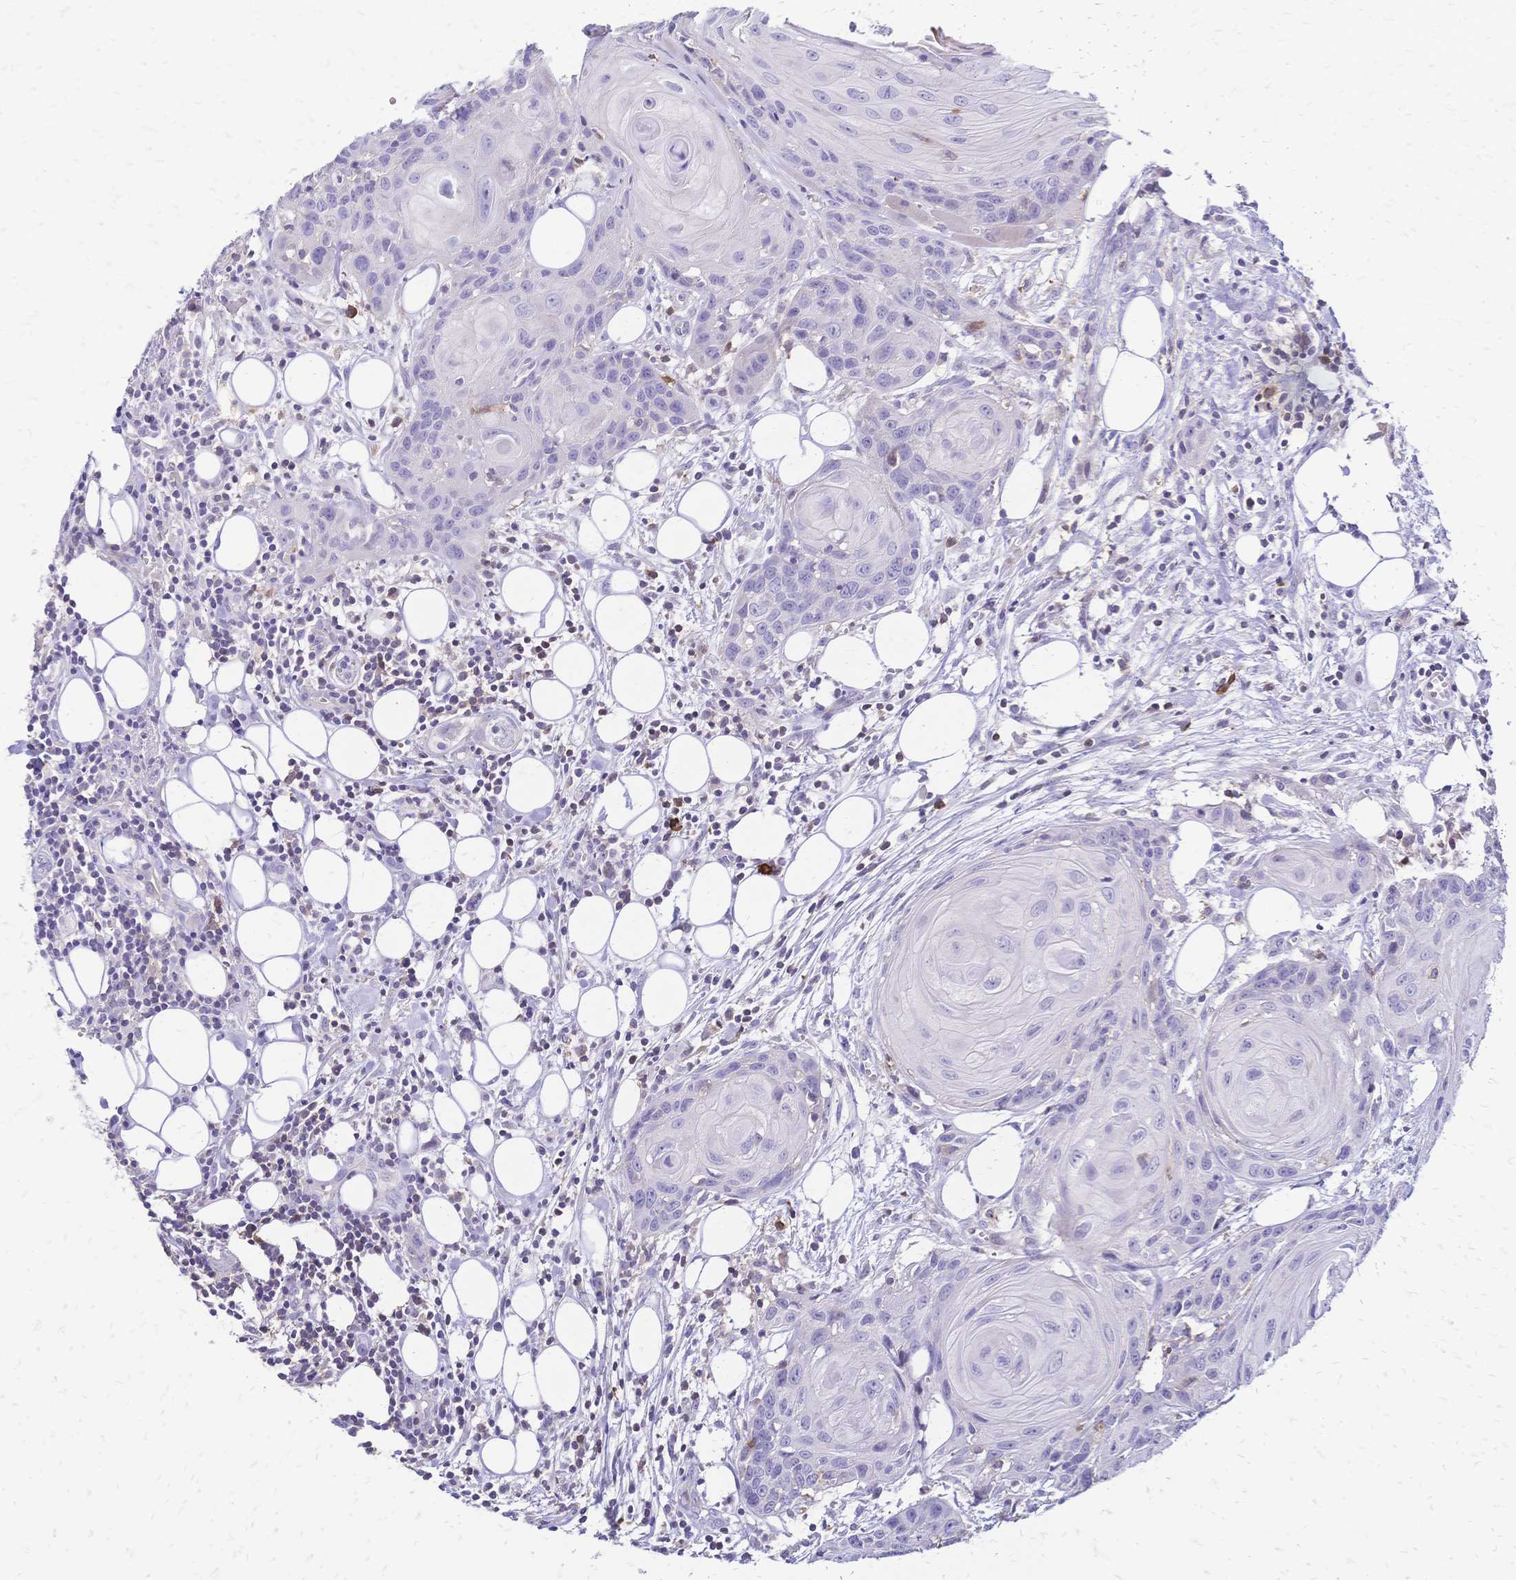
{"staining": {"intensity": "negative", "quantity": "none", "location": "none"}, "tissue": "head and neck cancer", "cell_type": "Tumor cells", "image_type": "cancer", "snomed": [{"axis": "morphology", "description": "Squamous cell carcinoma, NOS"}, {"axis": "topography", "description": "Oral tissue"}, {"axis": "topography", "description": "Head-Neck"}], "caption": "The histopathology image demonstrates no staining of tumor cells in head and neck cancer. (DAB (3,3'-diaminobenzidine) IHC visualized using brightfield microscopy, high magnification).", "gene": "IL2RA", "patient": {"sex": "male", "age": 58}}